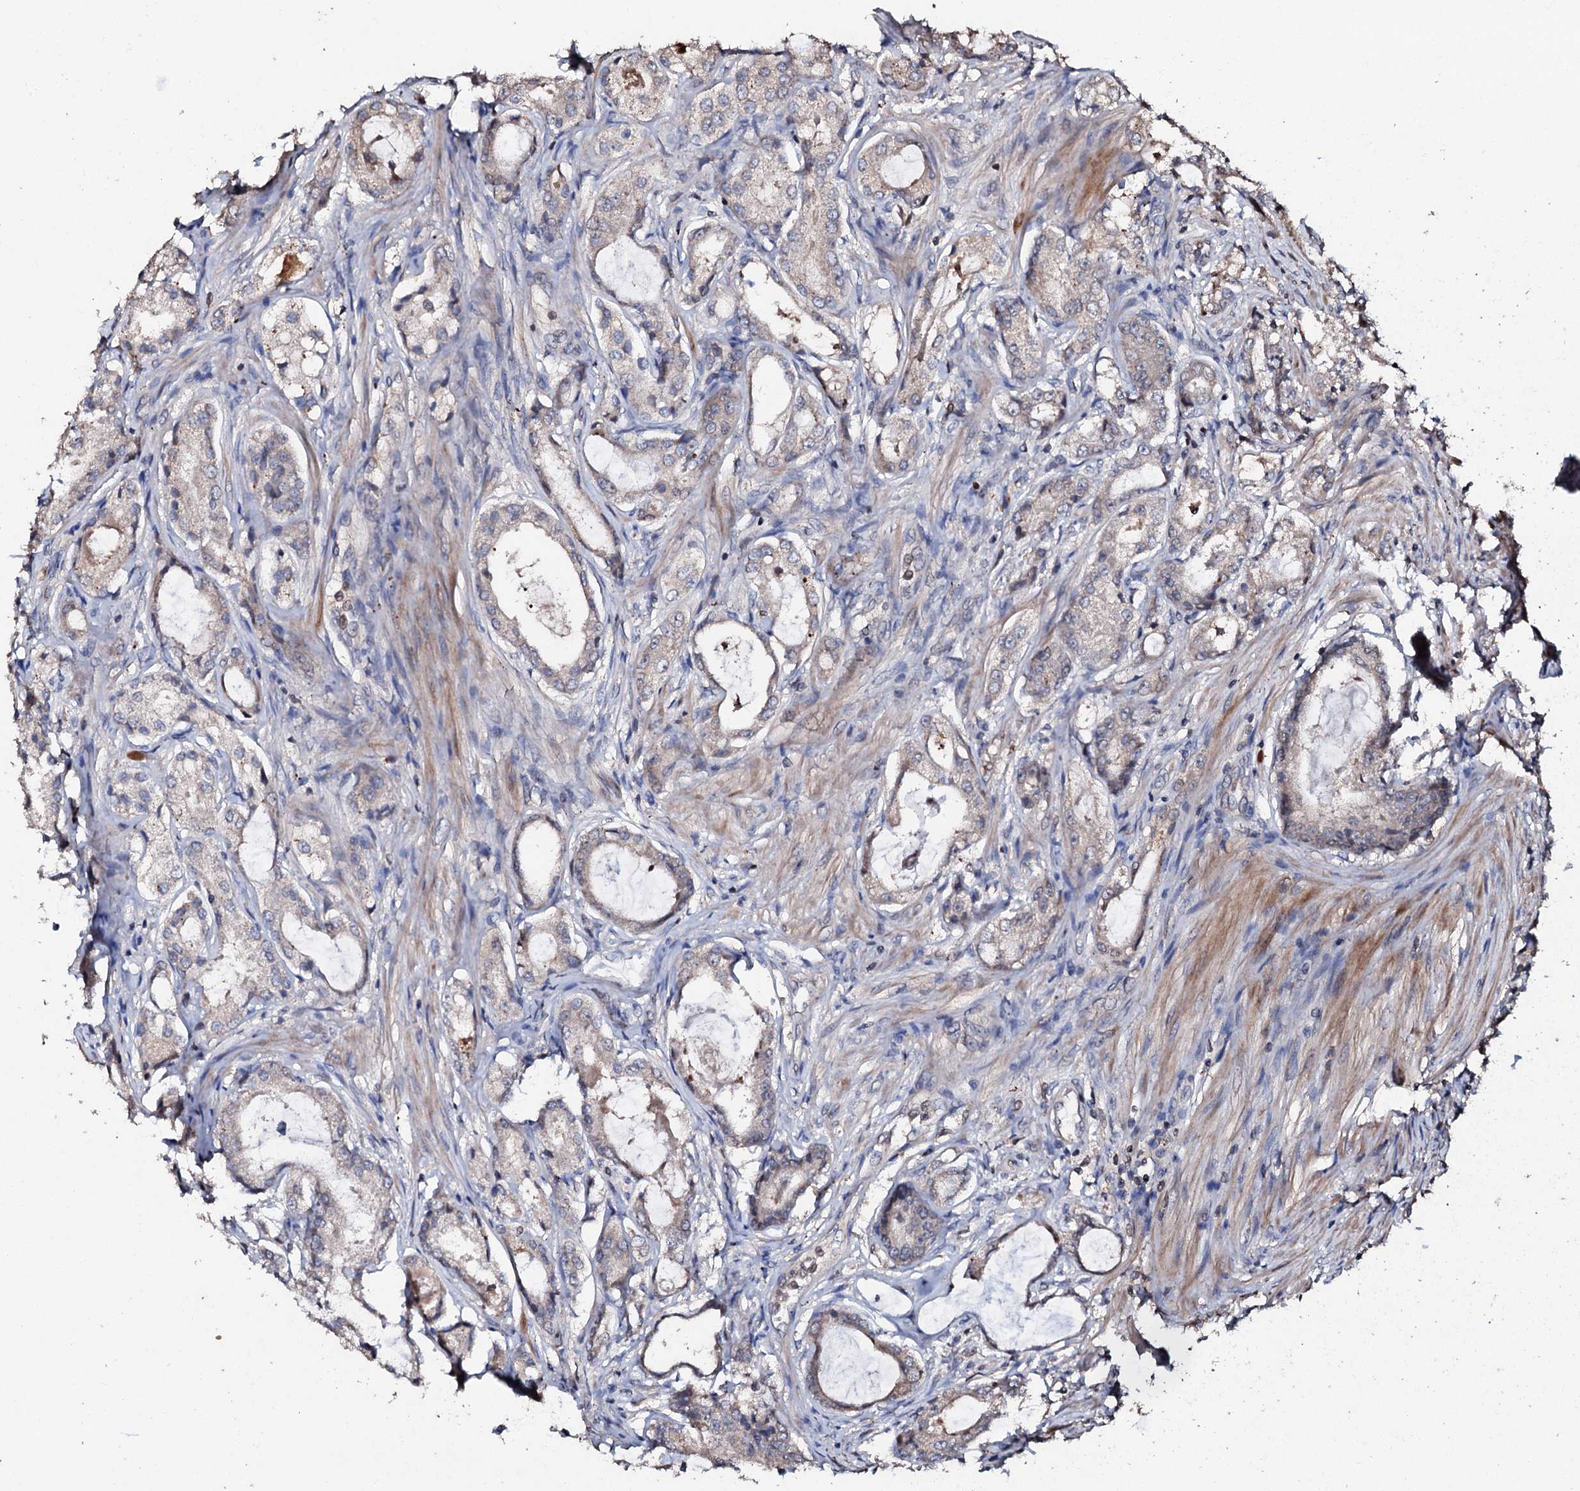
{"staining": {"intensity": "weak", "quantity": "<25%", "location": "cytoplasmic/membranous"}, "tissue": "prostate cancer", "cell_type": "Tumor cells", "image_type": "cancer", "snomed": [{"axis": "morphology", "description": "Adenocarcinoma, Low grade"}, {"axis": "topography", "description": "Prostate"}], "caption": "Histopathology image shows no protein staining in tumor cells of prostate cancer (low-grade adenocarcinoma) tissue. (IHC, brightfield microscopy, high magnification).", "gene": "SDHAF2", "patient": {"sex": "male", "age": 68}}